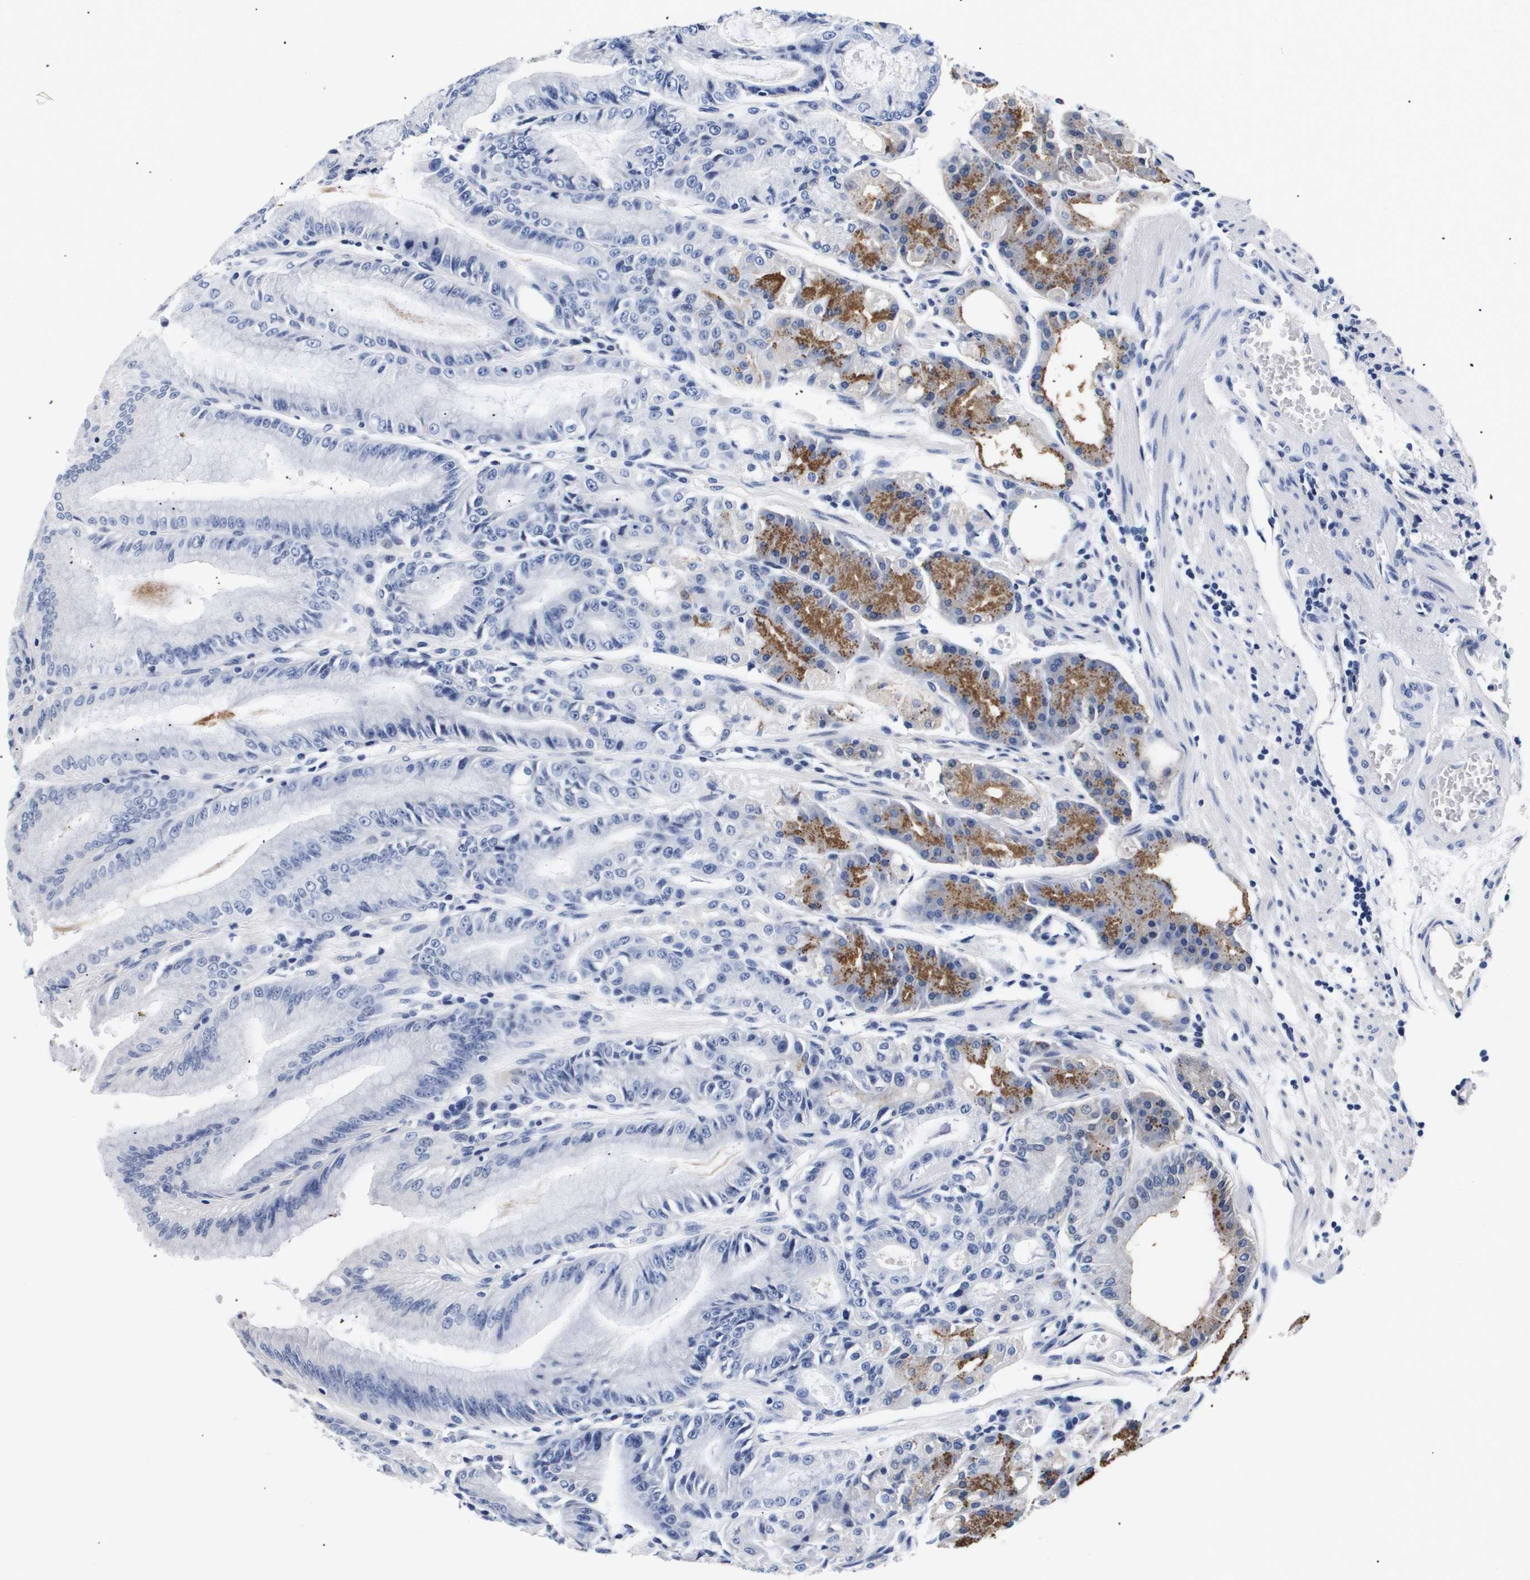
{"staining": {"intensity": "moderate", "quantity": "<25%", "location": "cytoplasmic/membranous"}, "tissue": "stomach", "cell_type": "Glandular cells", "image_type": "normal", "snomed": [{"axis": "morphology", "description": "Normal tissue, NOS"}, {"axis": "topography", "description": "Stomach, lower"}], "caption": "Stomach stained with IHC exhibits moderate cytoplasmic/membranous positivity in approximately <25% of glandular cells.", "gene": "ATP6V0A4", "patient": {"sex": "male", "age": 71}}